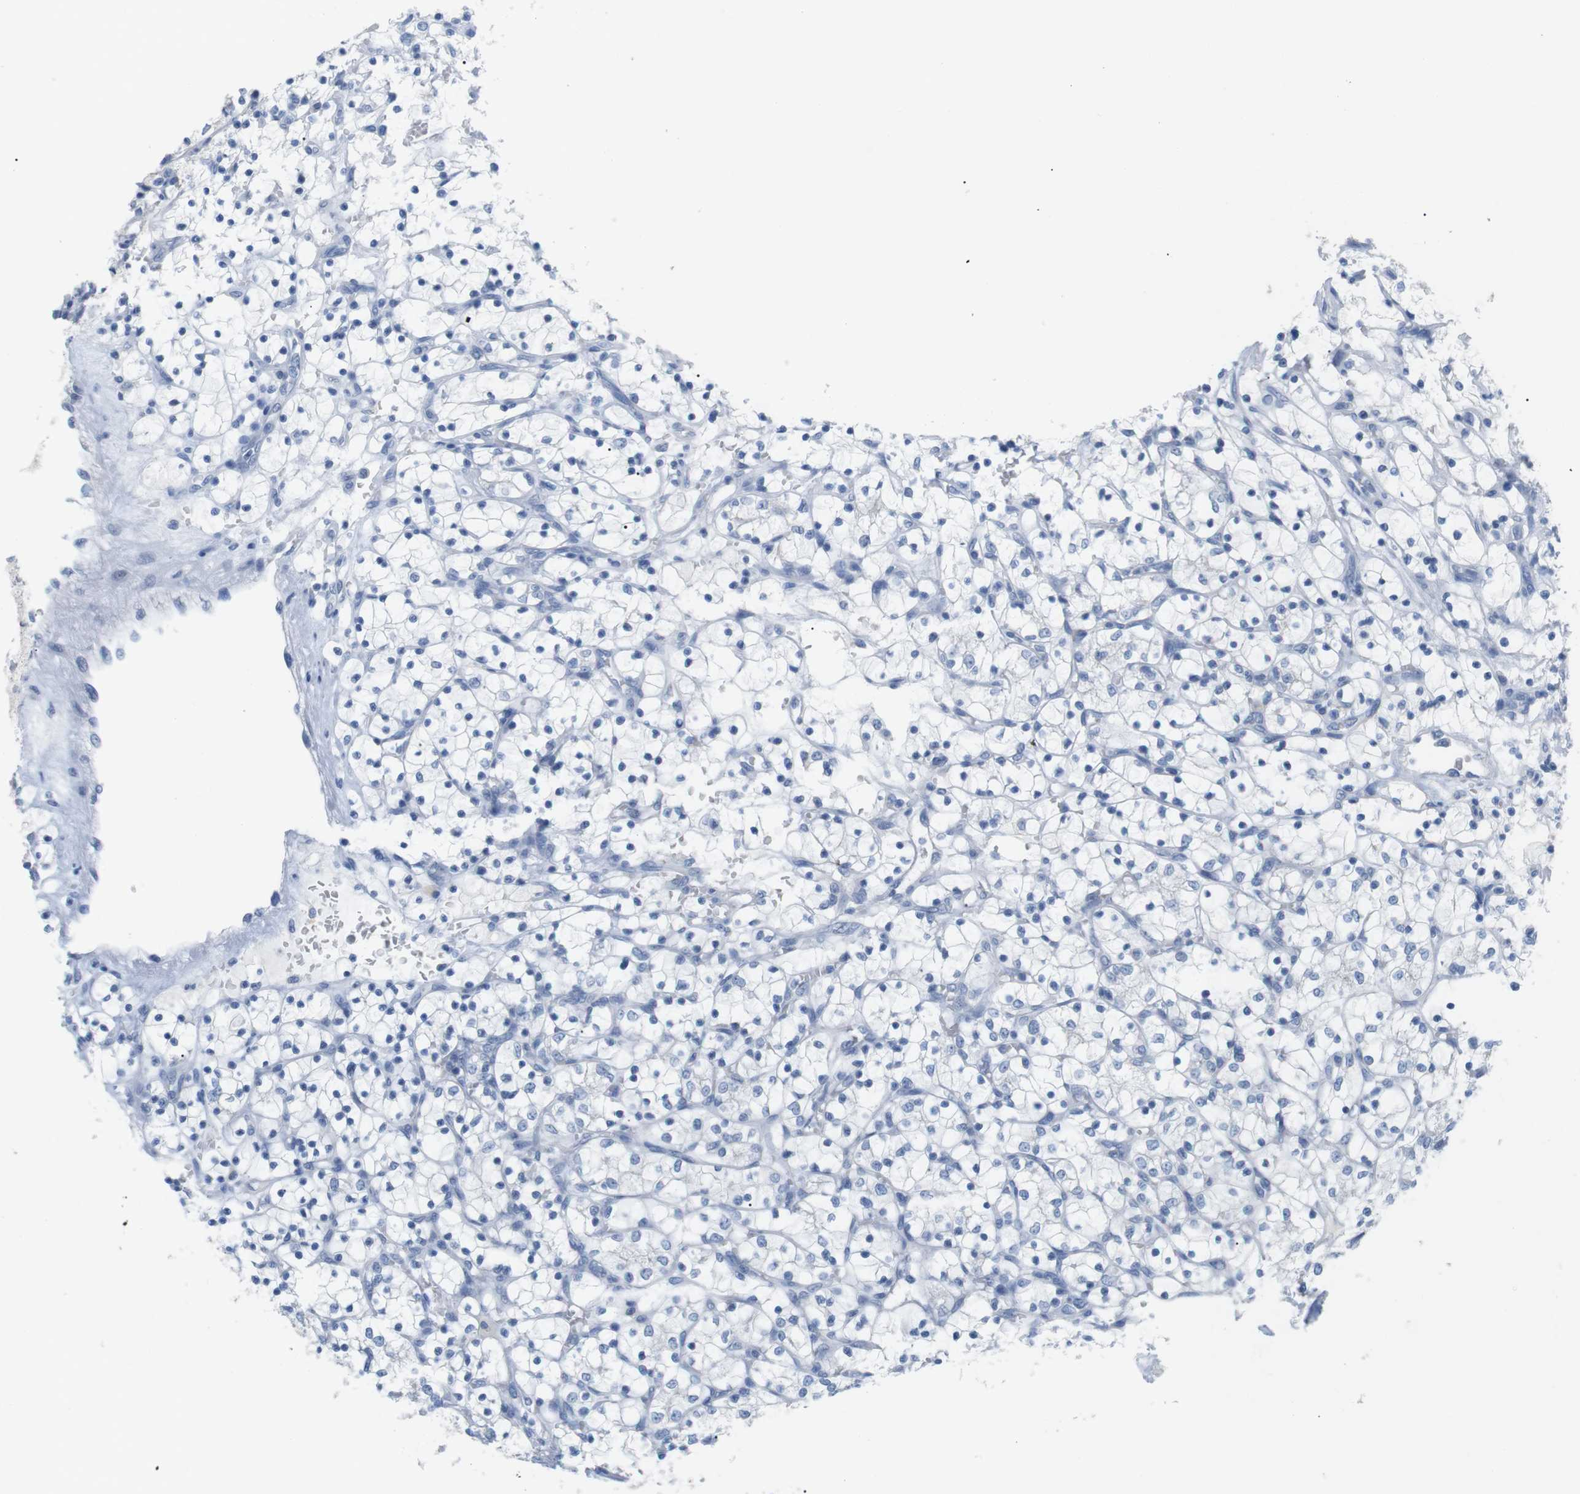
{"staining": {"intensity": "negative", "quantity": "none", "location": "none"}, "tissue": "renal cancer", "cell_type": "Tumor cells", "image_type": "cancer", "snomed": [{"axis": "morphology", "description": "Adenocarcinoma, NOS"}, {"axis": "topography", "description": "Kidney"}], "caption": "The histopathology image demonstrates no staining of tumor cells in renal cancer.", "gene": "HBG2", "patient": {"sex": "female", "age": 69}}